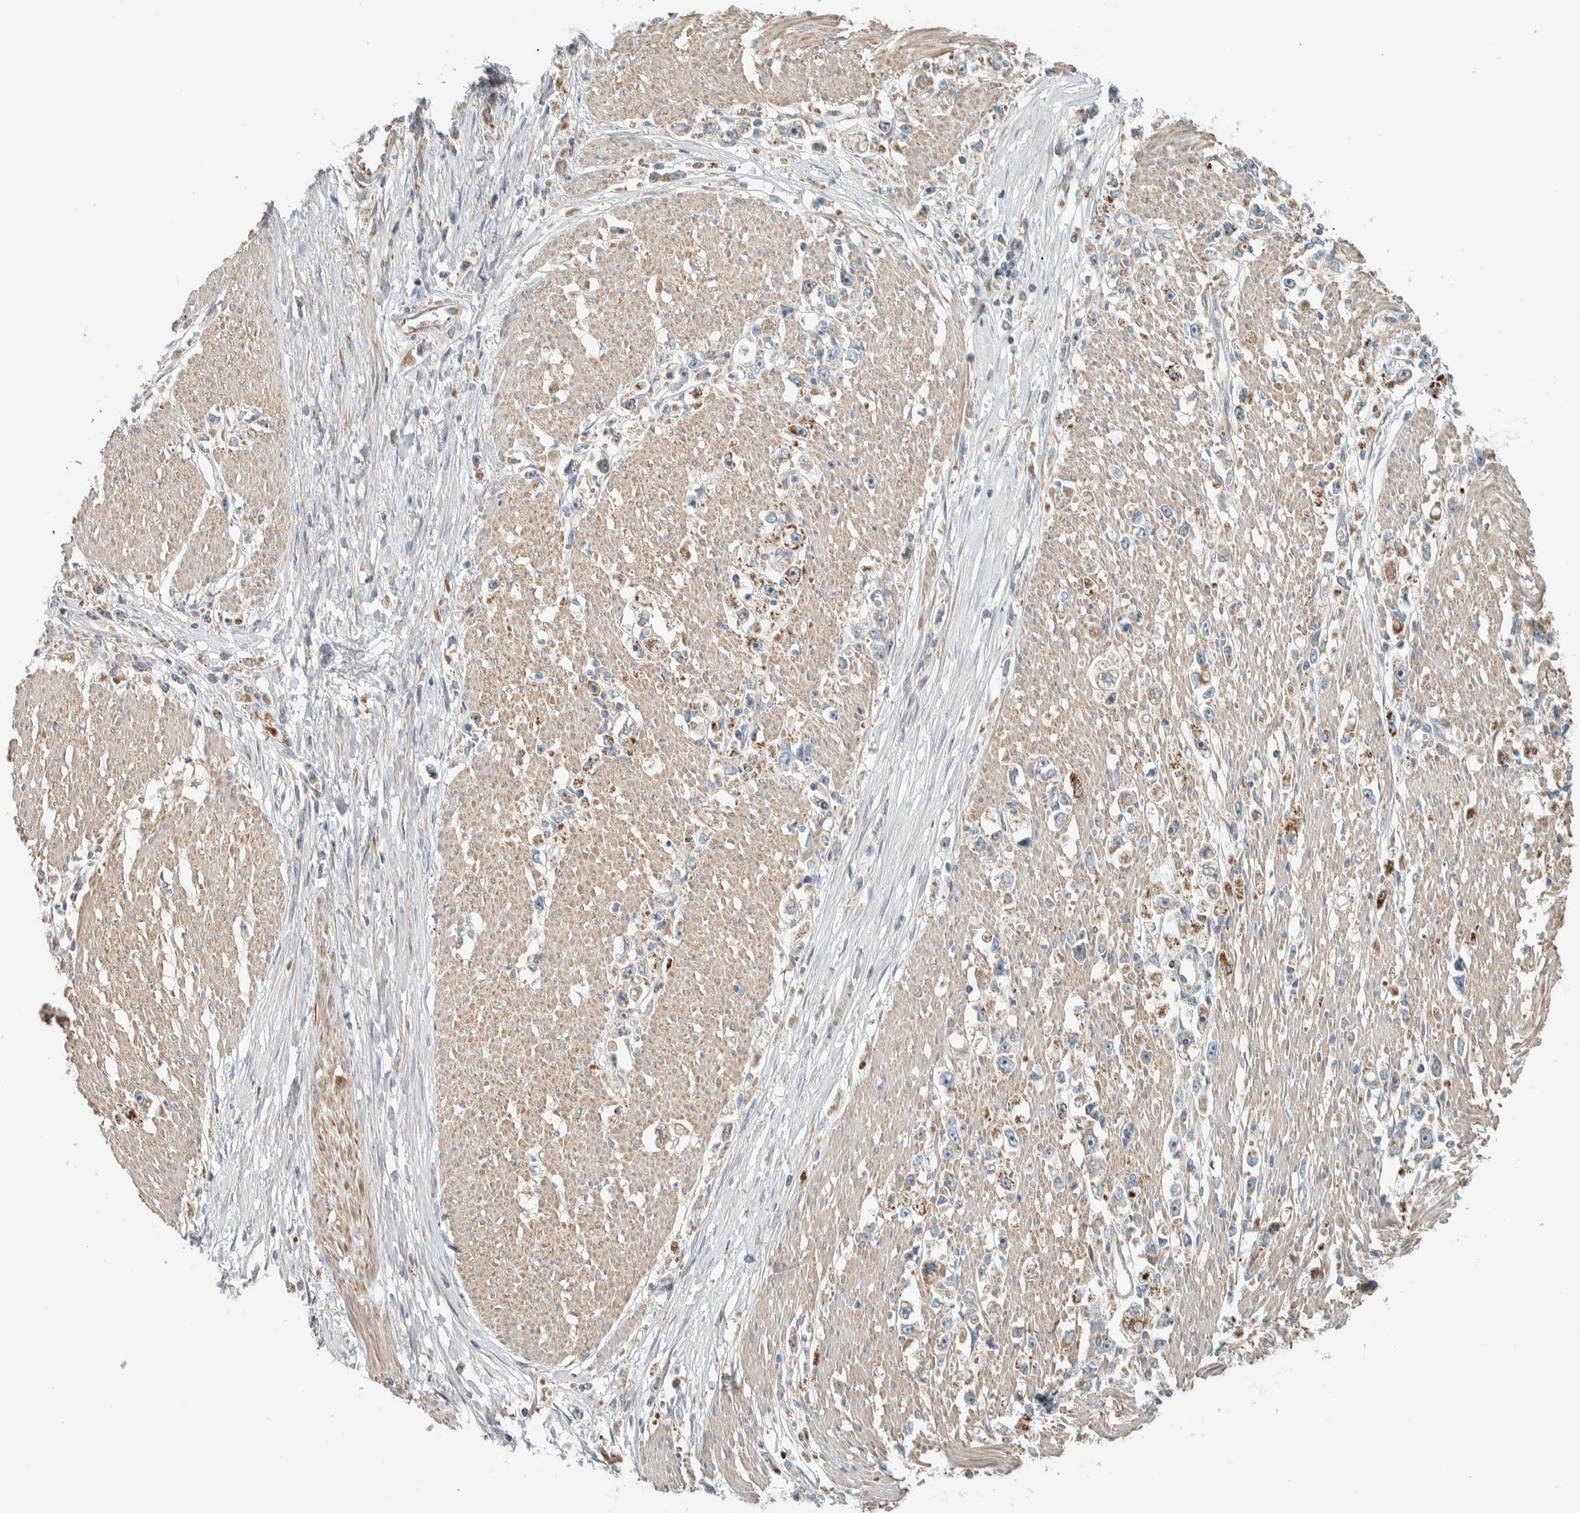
{"staining": {"intensity": "moderate", "quantity": "<25%", "location": "cytoplasmic/membranous"}, "tissue": "stomach cancer", "cell_type": "Tumor cells", "image_type": "cancer", "snomed": [{"axis": "morphology", "description": "Adenocarcinoma, NOS"}, {"axis": "topography", "description": "Stomach"}], "caption": "Immunohistochemistry of human stomach cancer (adenocarcinoma) exhibits low levels of moderate cytoplasmic/membranous expression in approximately <25% of tumor cells.", "gene": "SLFN12L", "patient": {"sex": "female", "age": 59}}